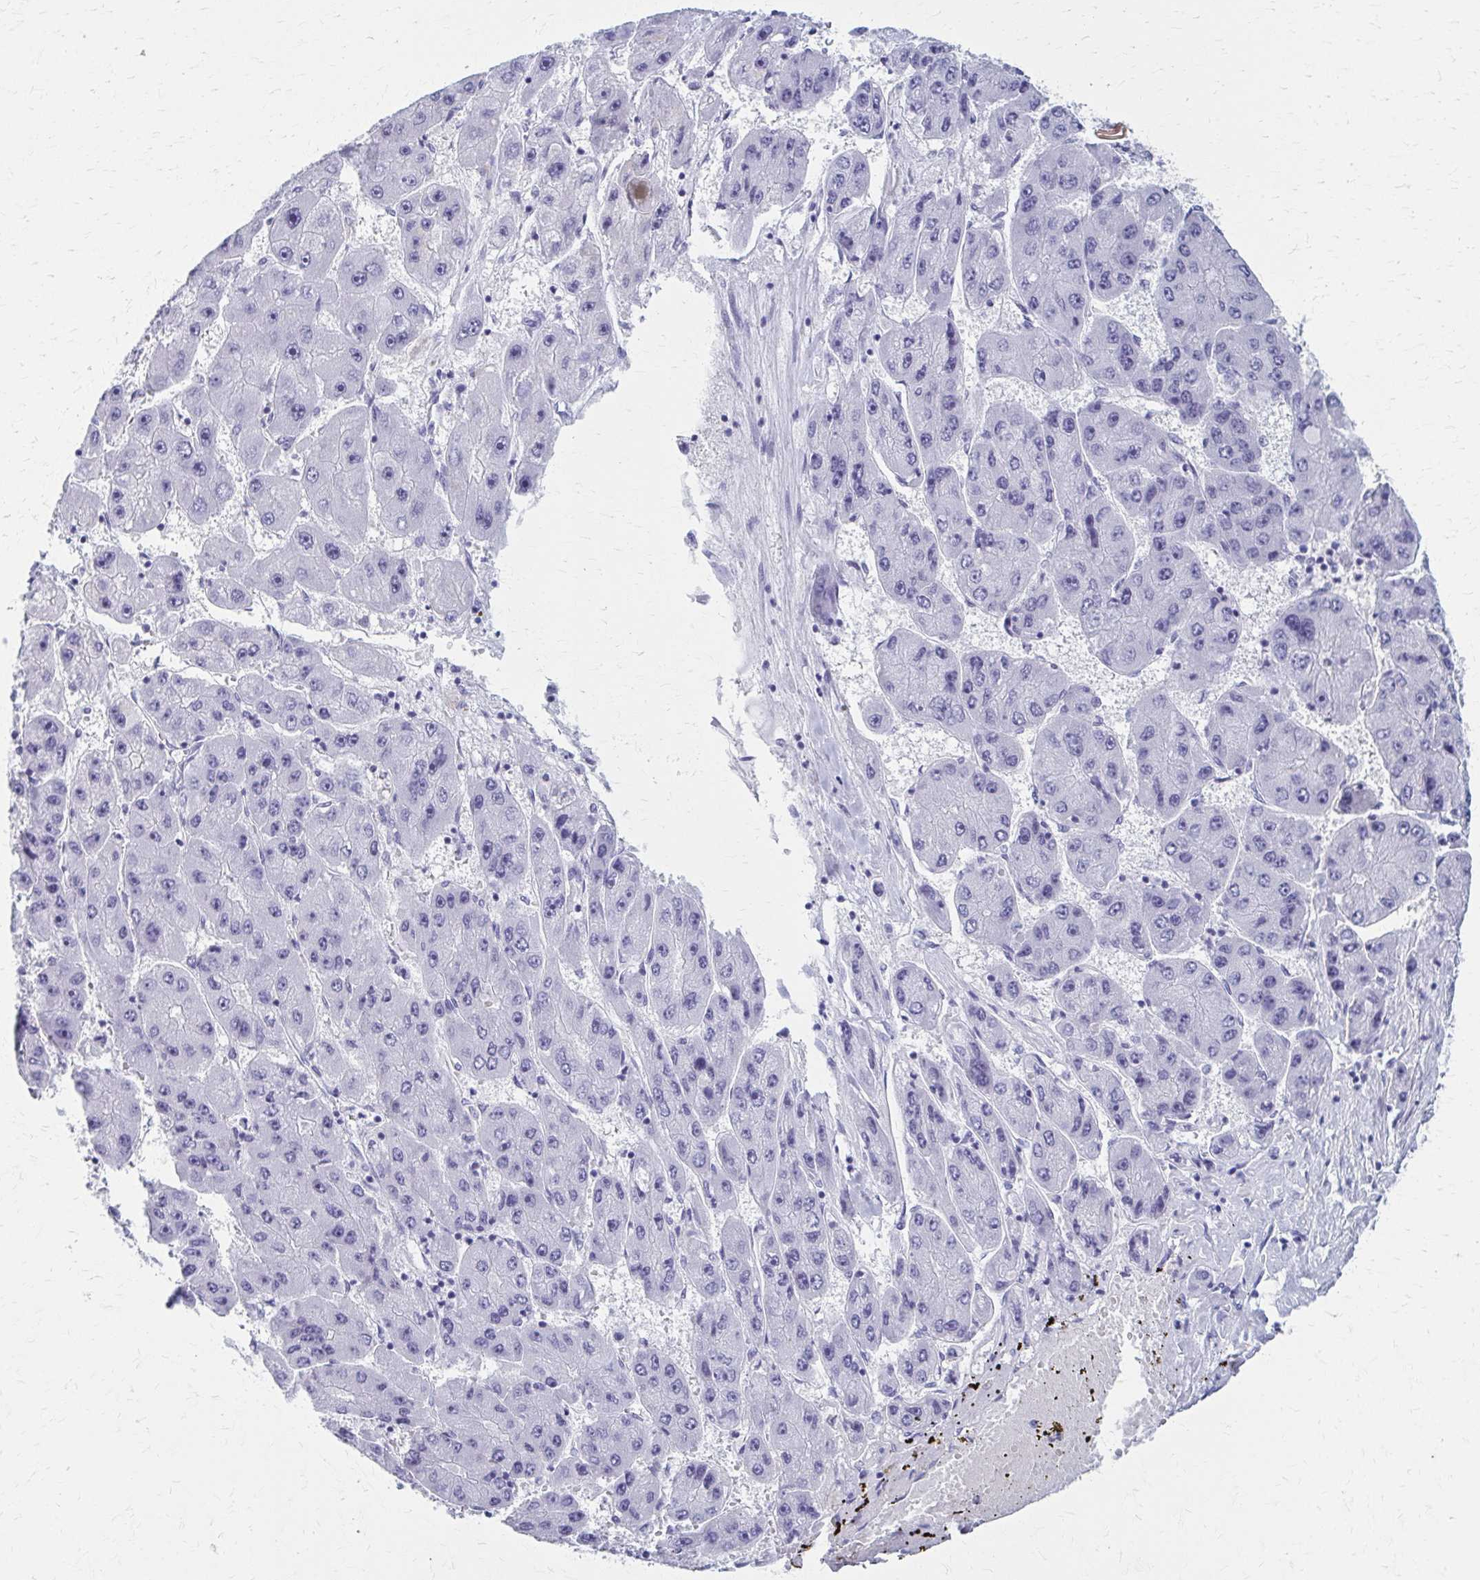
{"staining": {"intensity": "negative", "quantity": "none", "location": "none"}, "tissue": "liver cancer", "cell_type": "Tumor cells", "image_type": "cancer", "snomed": [{"axis": "morphology", "description": "Carcinoma, Hepatocellular, NOS"}, {"axis": "topography", "description": "Liver"}], "caption": "IHC photomicrograph of liver cancer stained for a protein (brown), which reveals no positivity in tumor cells.", "gene": "CELF5", "patient": {"sex": "female", "age": 61}}